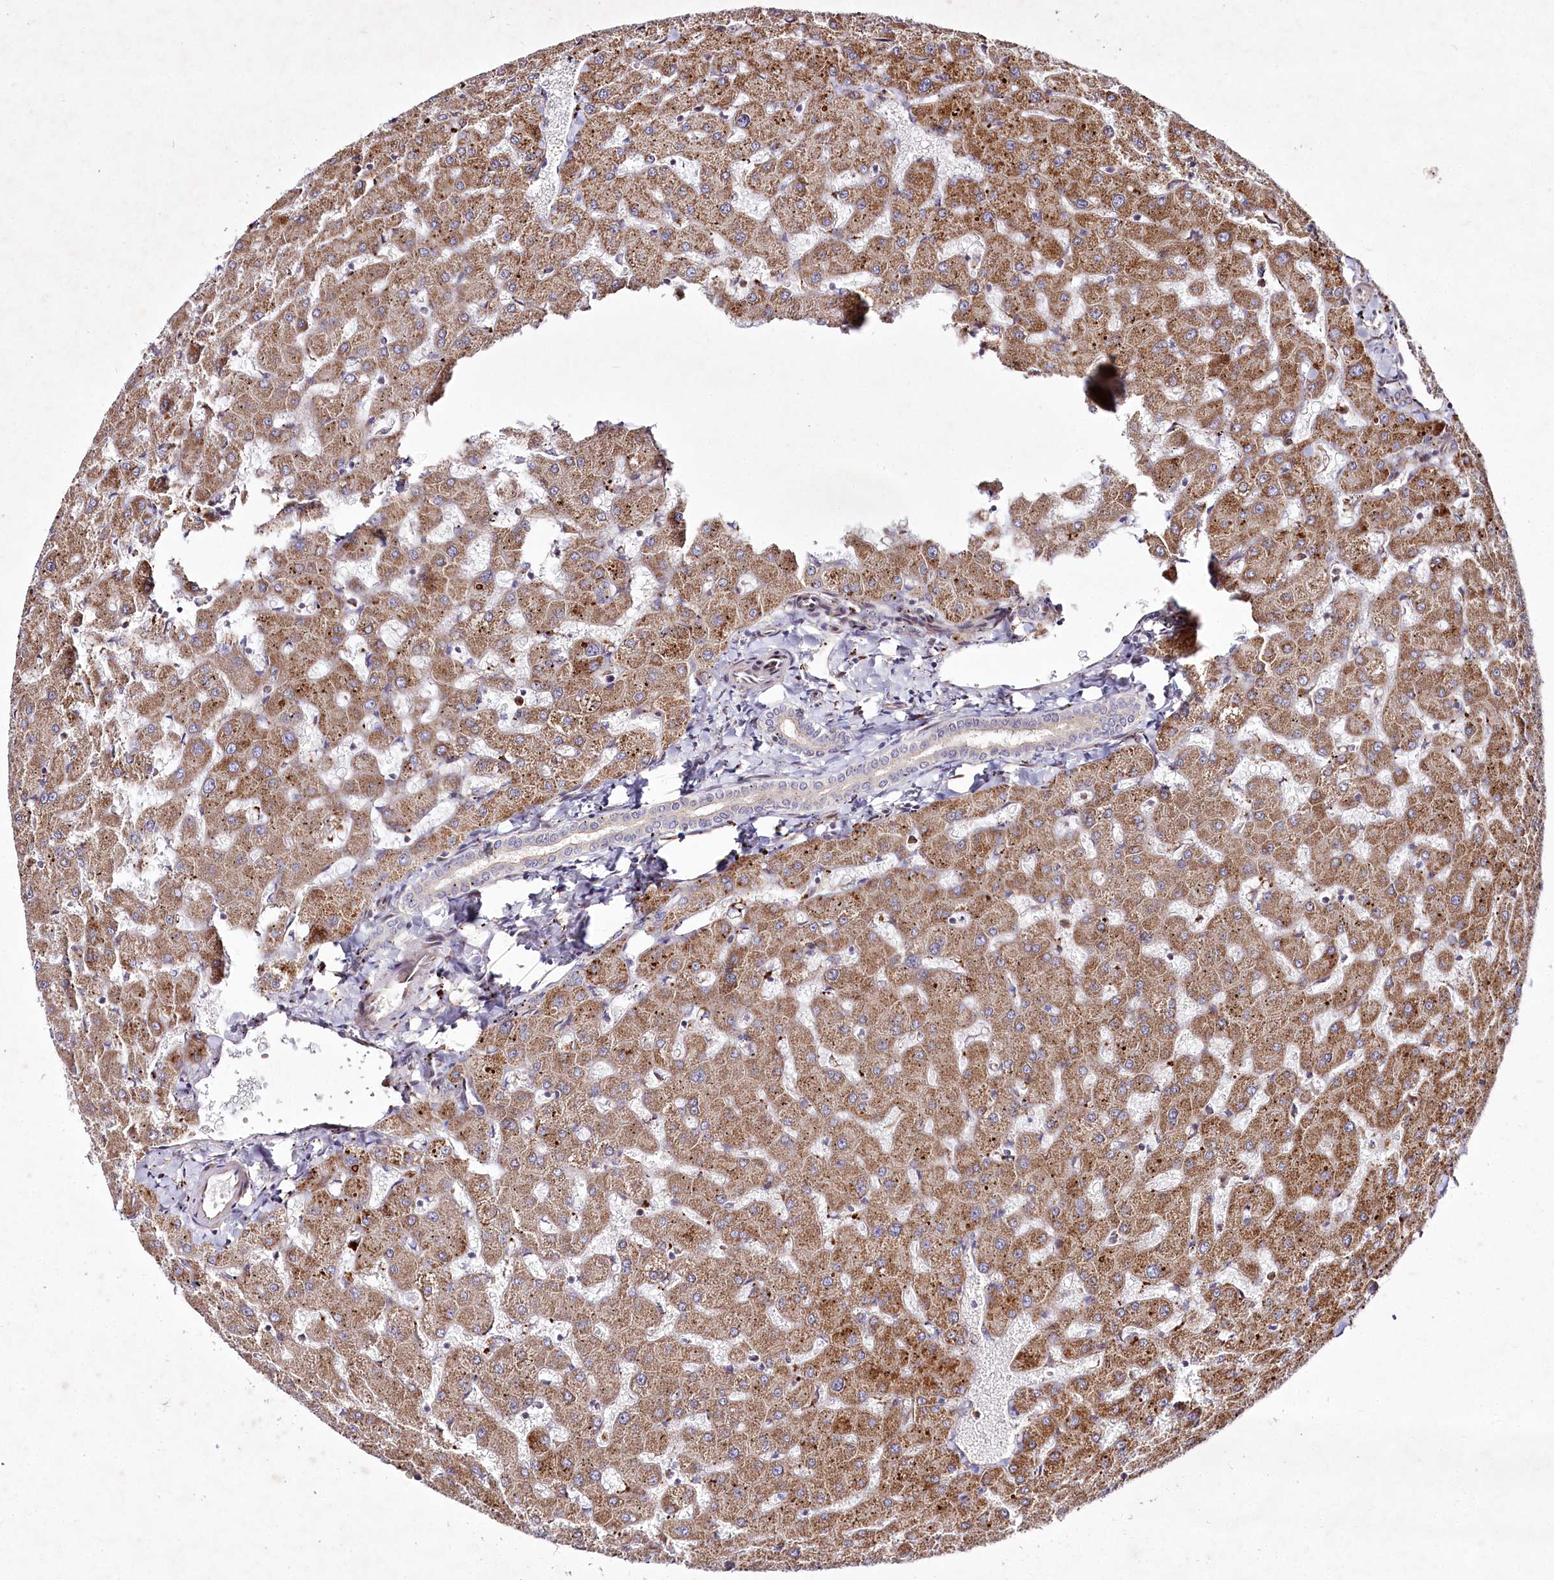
{"staining": {"intensity": "weak", "quantity": "<25%", "location": "cytoplasmic/membranous"}, "tissue": "liver", "cell_type": "Cholangiocytes", "image_type": "normal", "snomed": [{"axis": "morphology", "description": "Normal tissue, NOS"}, {"axis": "topography", "description": "Liver"}], "caption": "High power microscopy micrograph of an IHC histopathology image of normal liver, revealing no significant expression in cholangiocytes.", "gene": "PSTK", "patient": {"sex": "female", "age": 63}}